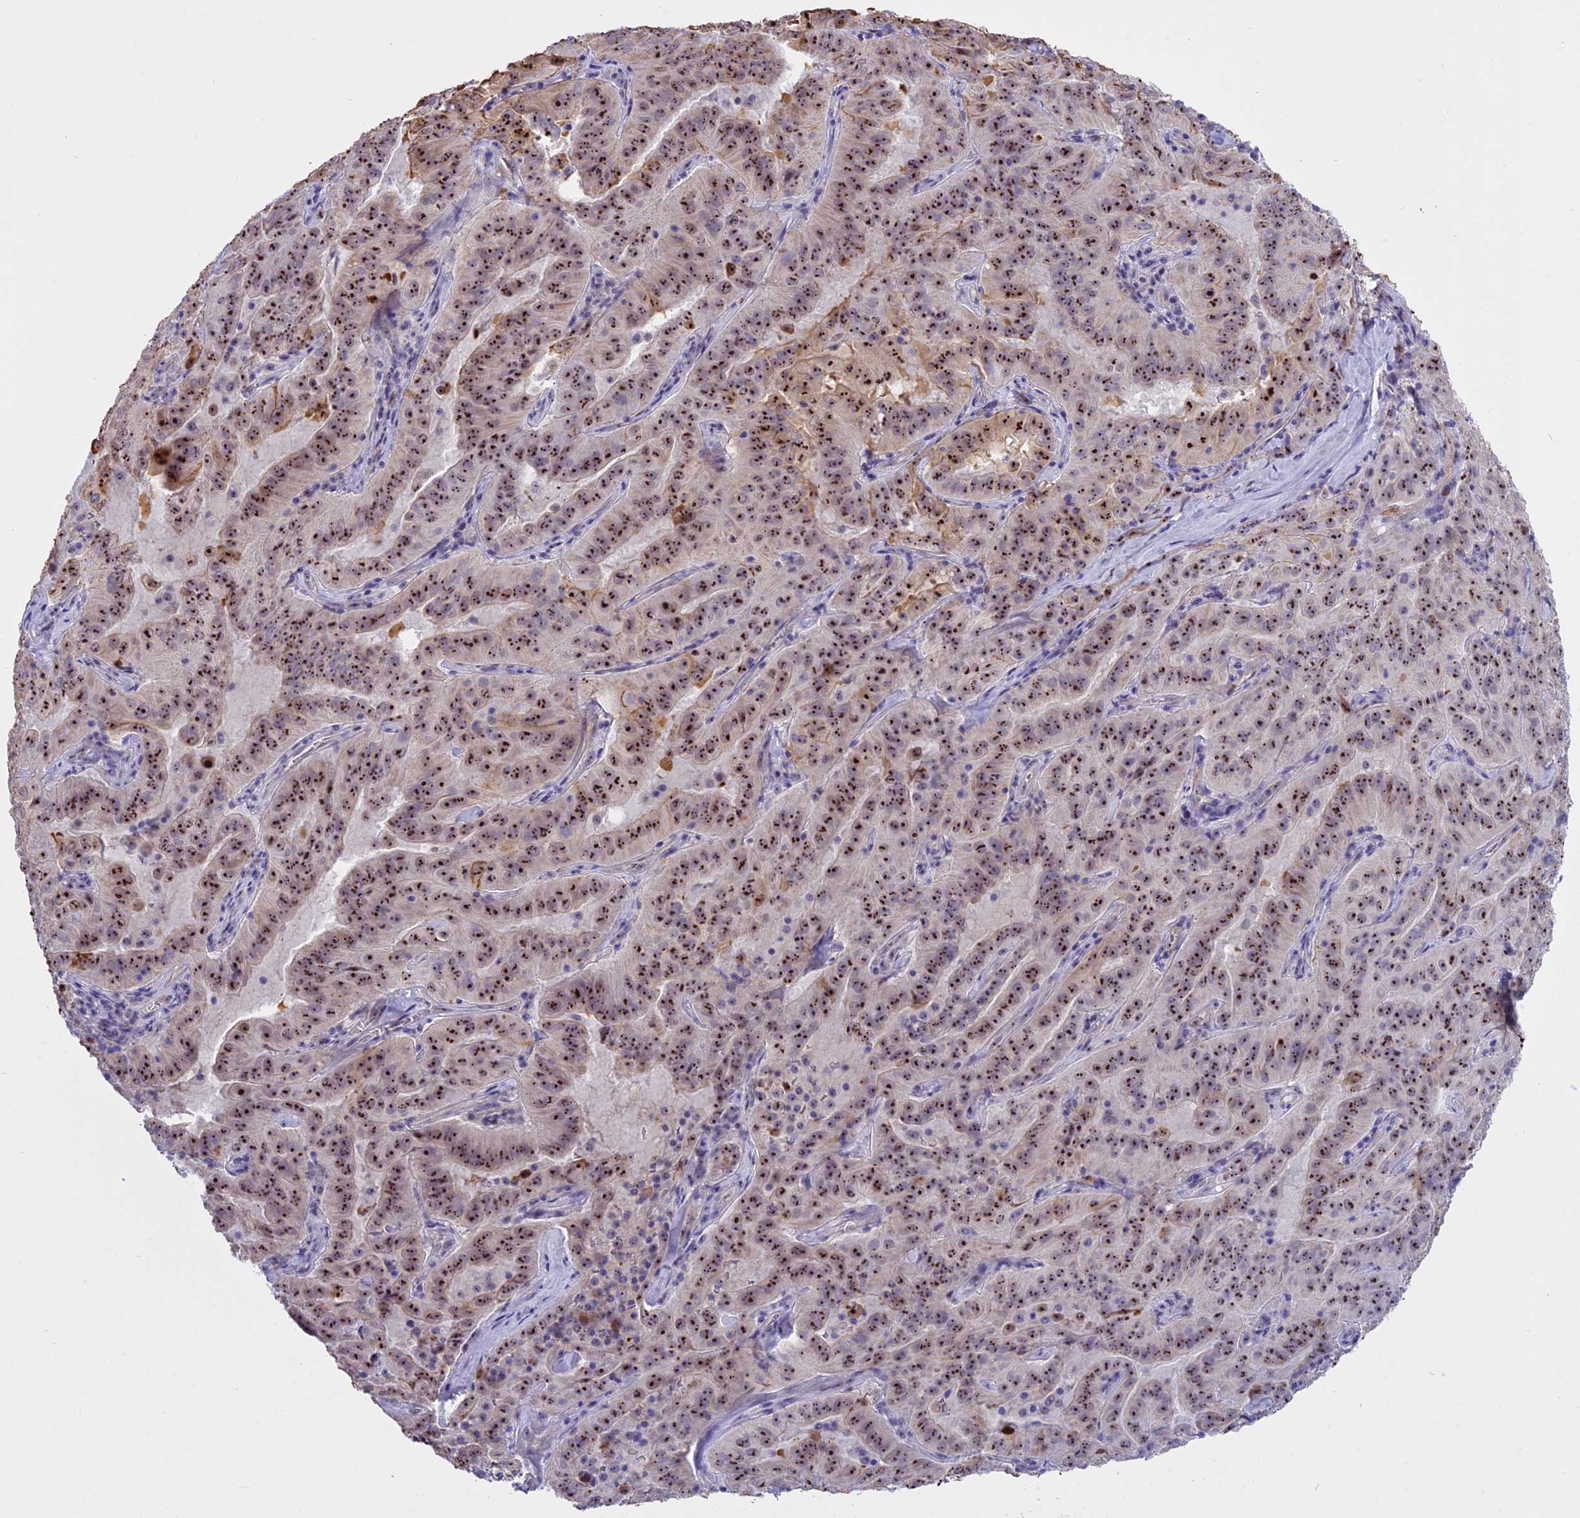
{"staining": {"intensity": "strong", "quantity": ">75%", "location": "nuclear"}, "tissue": "pancreatic cancer", "cell_type": "Tumor cells", "image_type": "cancer", "snomed": [{"axis": "morphology", "description": "Adenocarcinoma, NOS"}, {"axis": "topography", "description": "Pancreas"}], "caption": "Human adenocarcinoma (pancreatic) stained with a brown dye shows strong nuclear positive staining in about >75% of tumor cells.", "gene": "TBL3", "patient": {"sex": "male", "age": 63}}